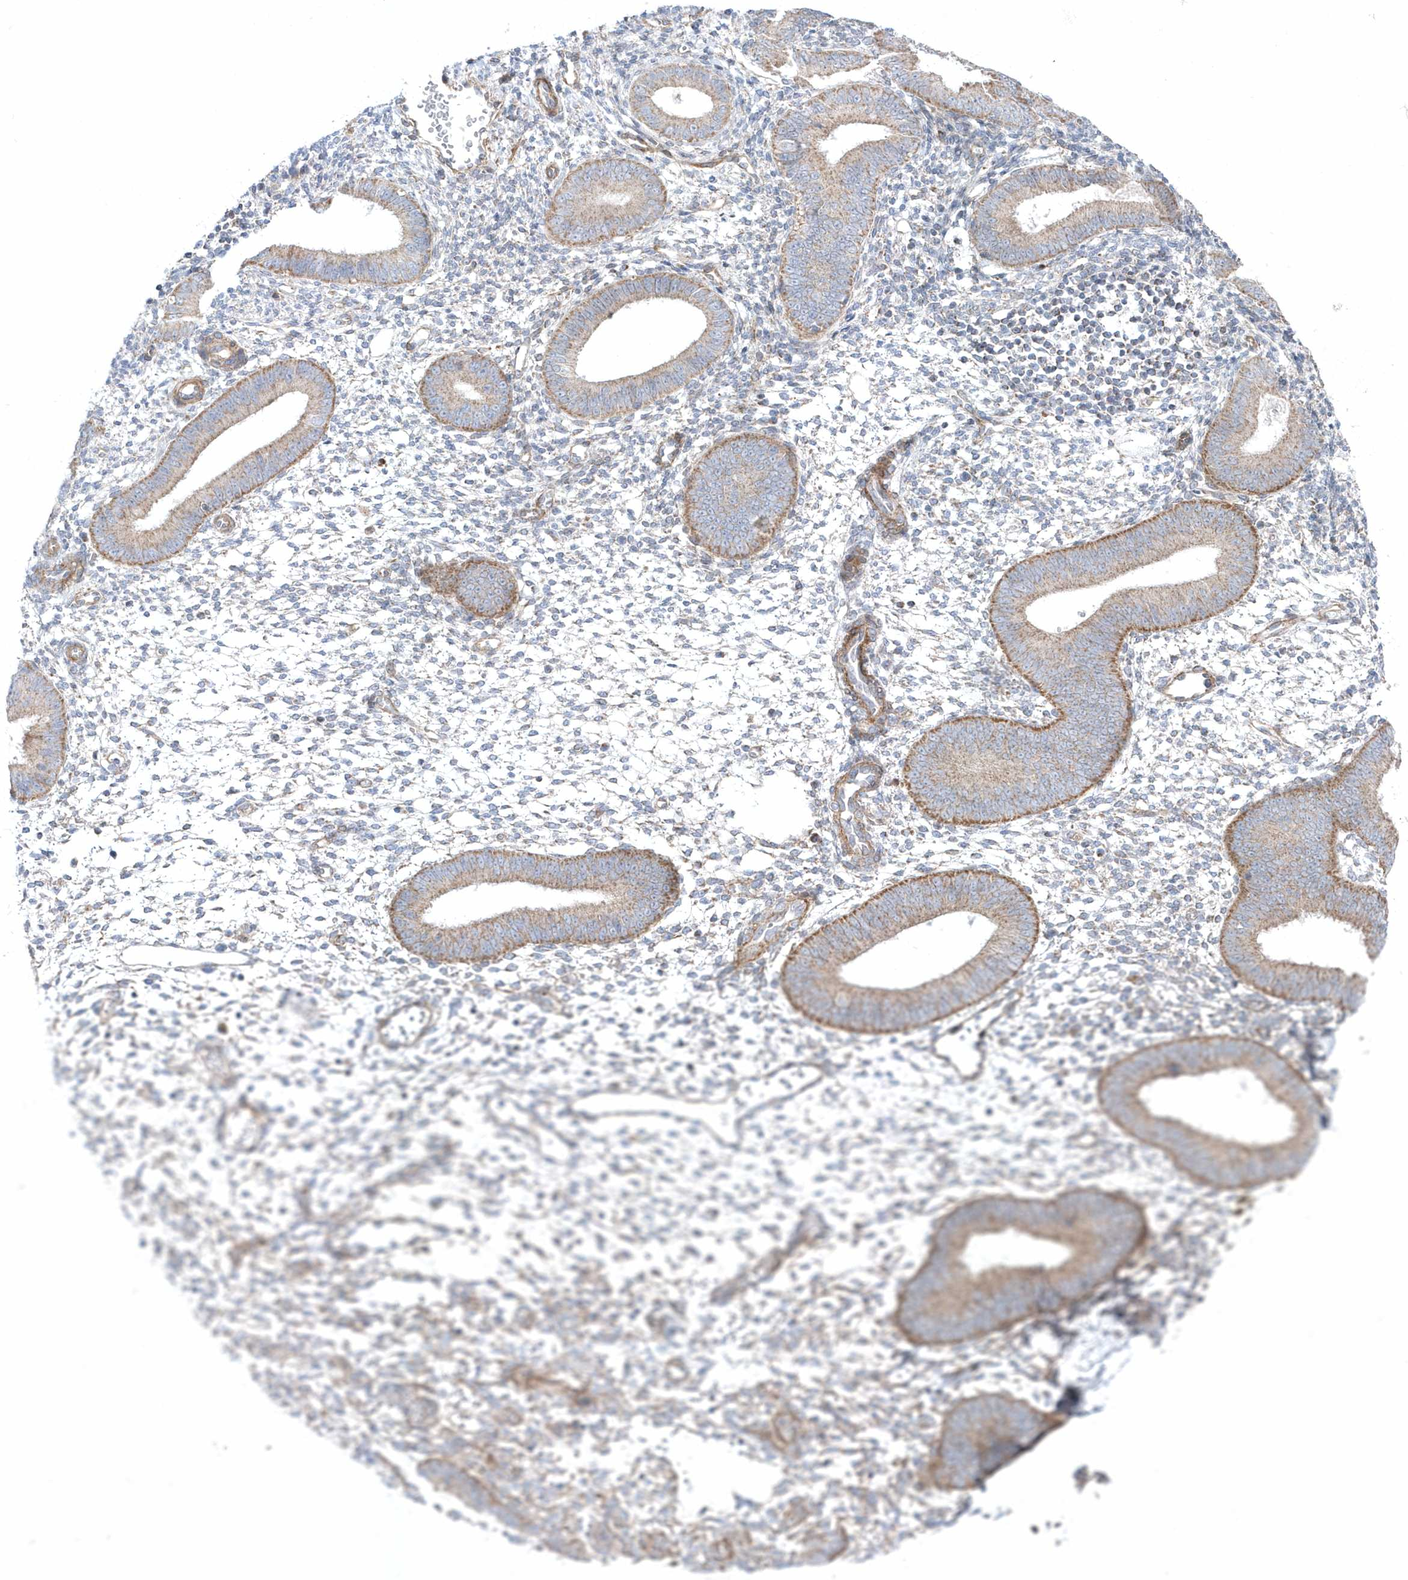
{"staining": {"intensity": "moderate", "quantity": "<25%", "location": "cytoplasmic/membranous"}, "tissue": "endometrium", "cell_type": "Cells in endometrial stroma", "image_type": "normal", "snomed": [{"axis": "morphology", "description": "Normal tissue, NOS"}, {"axis": "topography", "description": "Uterus"}, {"axis": "topography", "description": "Endometrium"}], "caption": "Cells in endometrial stroma exhibit low levels of moderate cytoplasmic/membranous staining in approximately <25% of cells in unremarkable endometrium. The protein is stained brown, and the nuclei are stained in blue (DAB IHC with brightfield microscopy, high magnification).", "gene": "OPA1", "patient": {"sex": "female", "age": 48}}